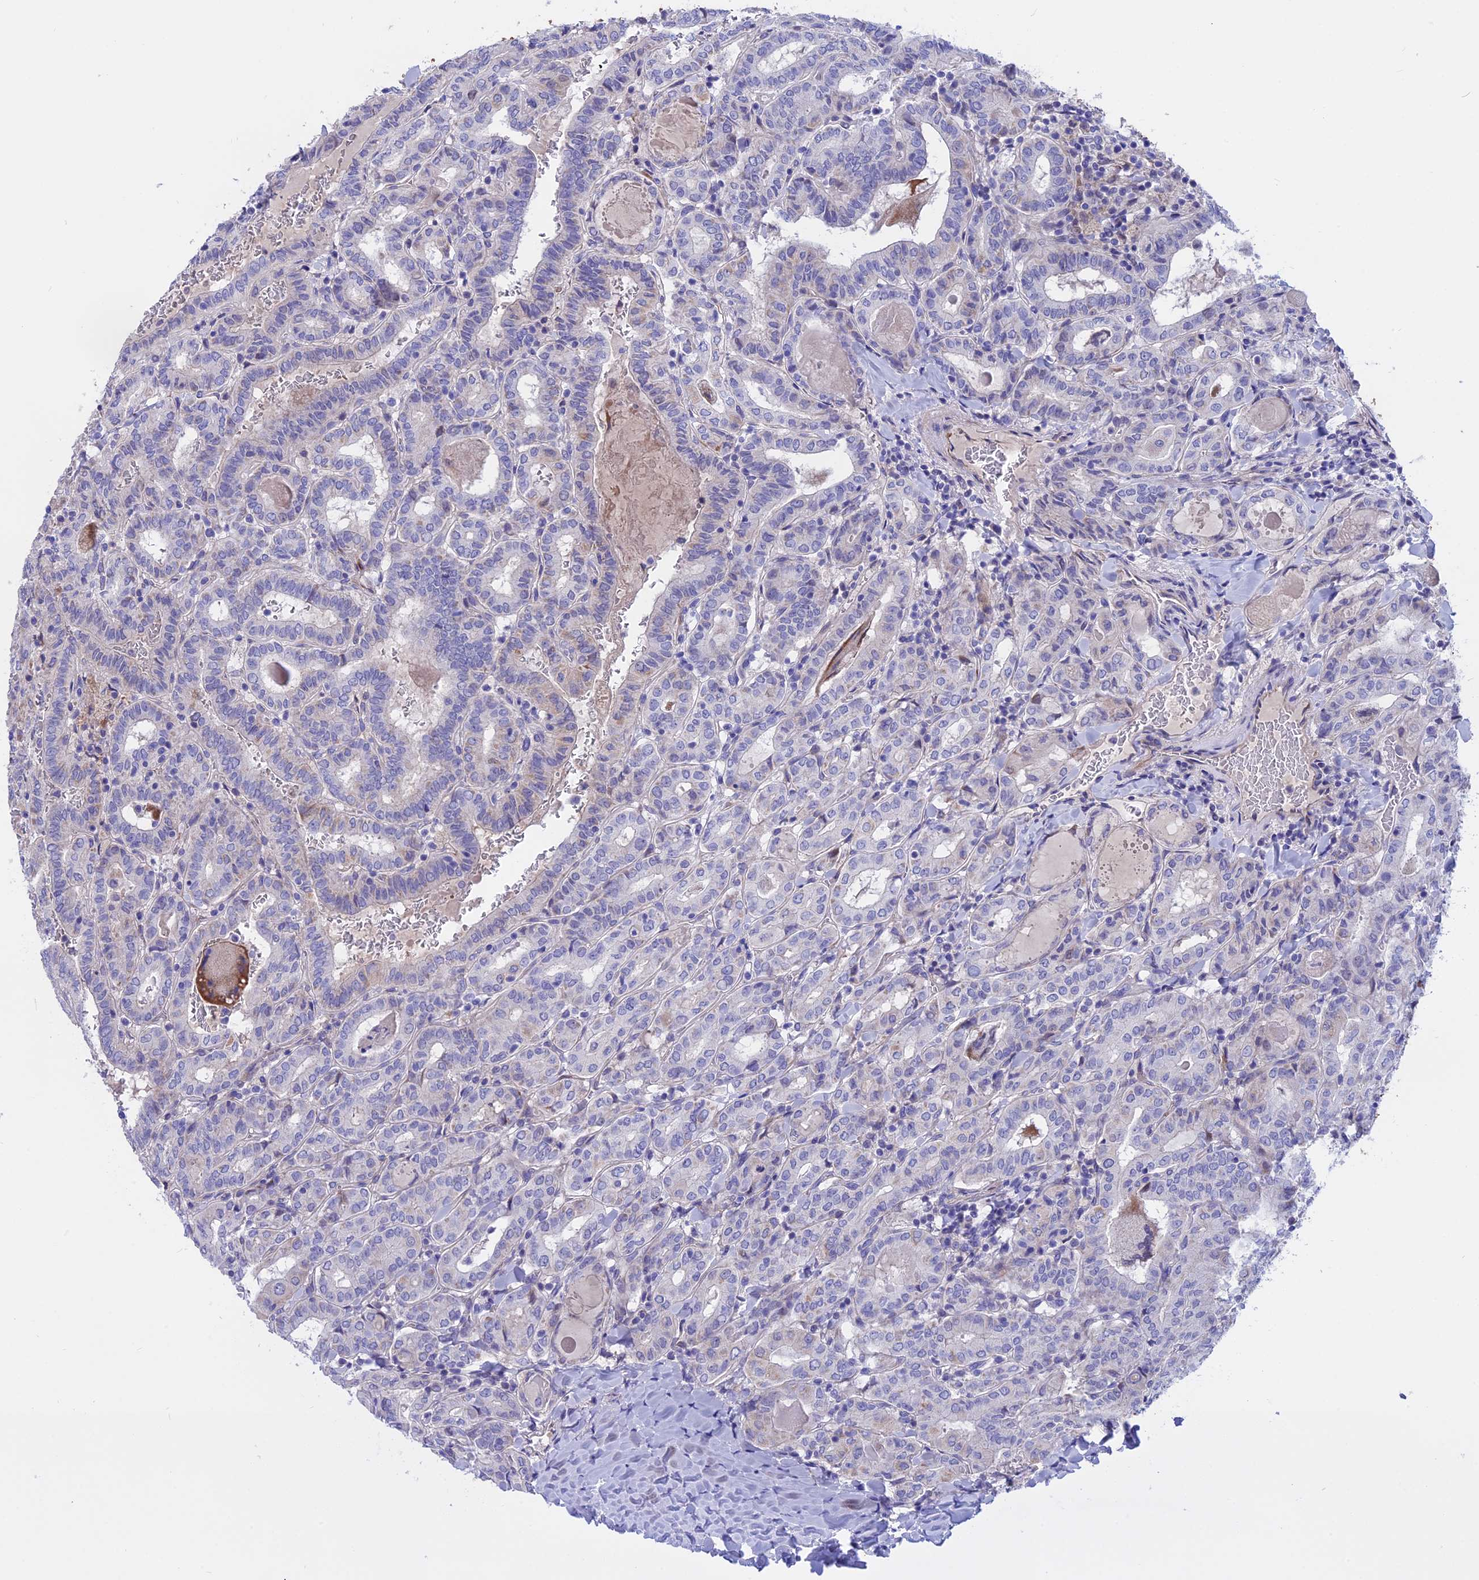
{"staining": {"intensity": "negative", "quantity": "none", "location": "none"}, "tissue": "thyroid cancer", "cell_type": "Tumor cells", "image_type": "cancer", "snomed": [{"axis": "morphology", "description": "Papillary adenocarcinoma, NOS"}, {"axis": "topography", "description": "Thyroid gland"}], "caption": "IHC image of papillary adenocarcinoma (thyroid) stained for a protein (brown), which shows no staining in tumor cells. (Immunohistochemistry, brightfield microscopy, high magnification).", "gene": "TMEM138", "patient": {"sex": "female", "age": 72}}